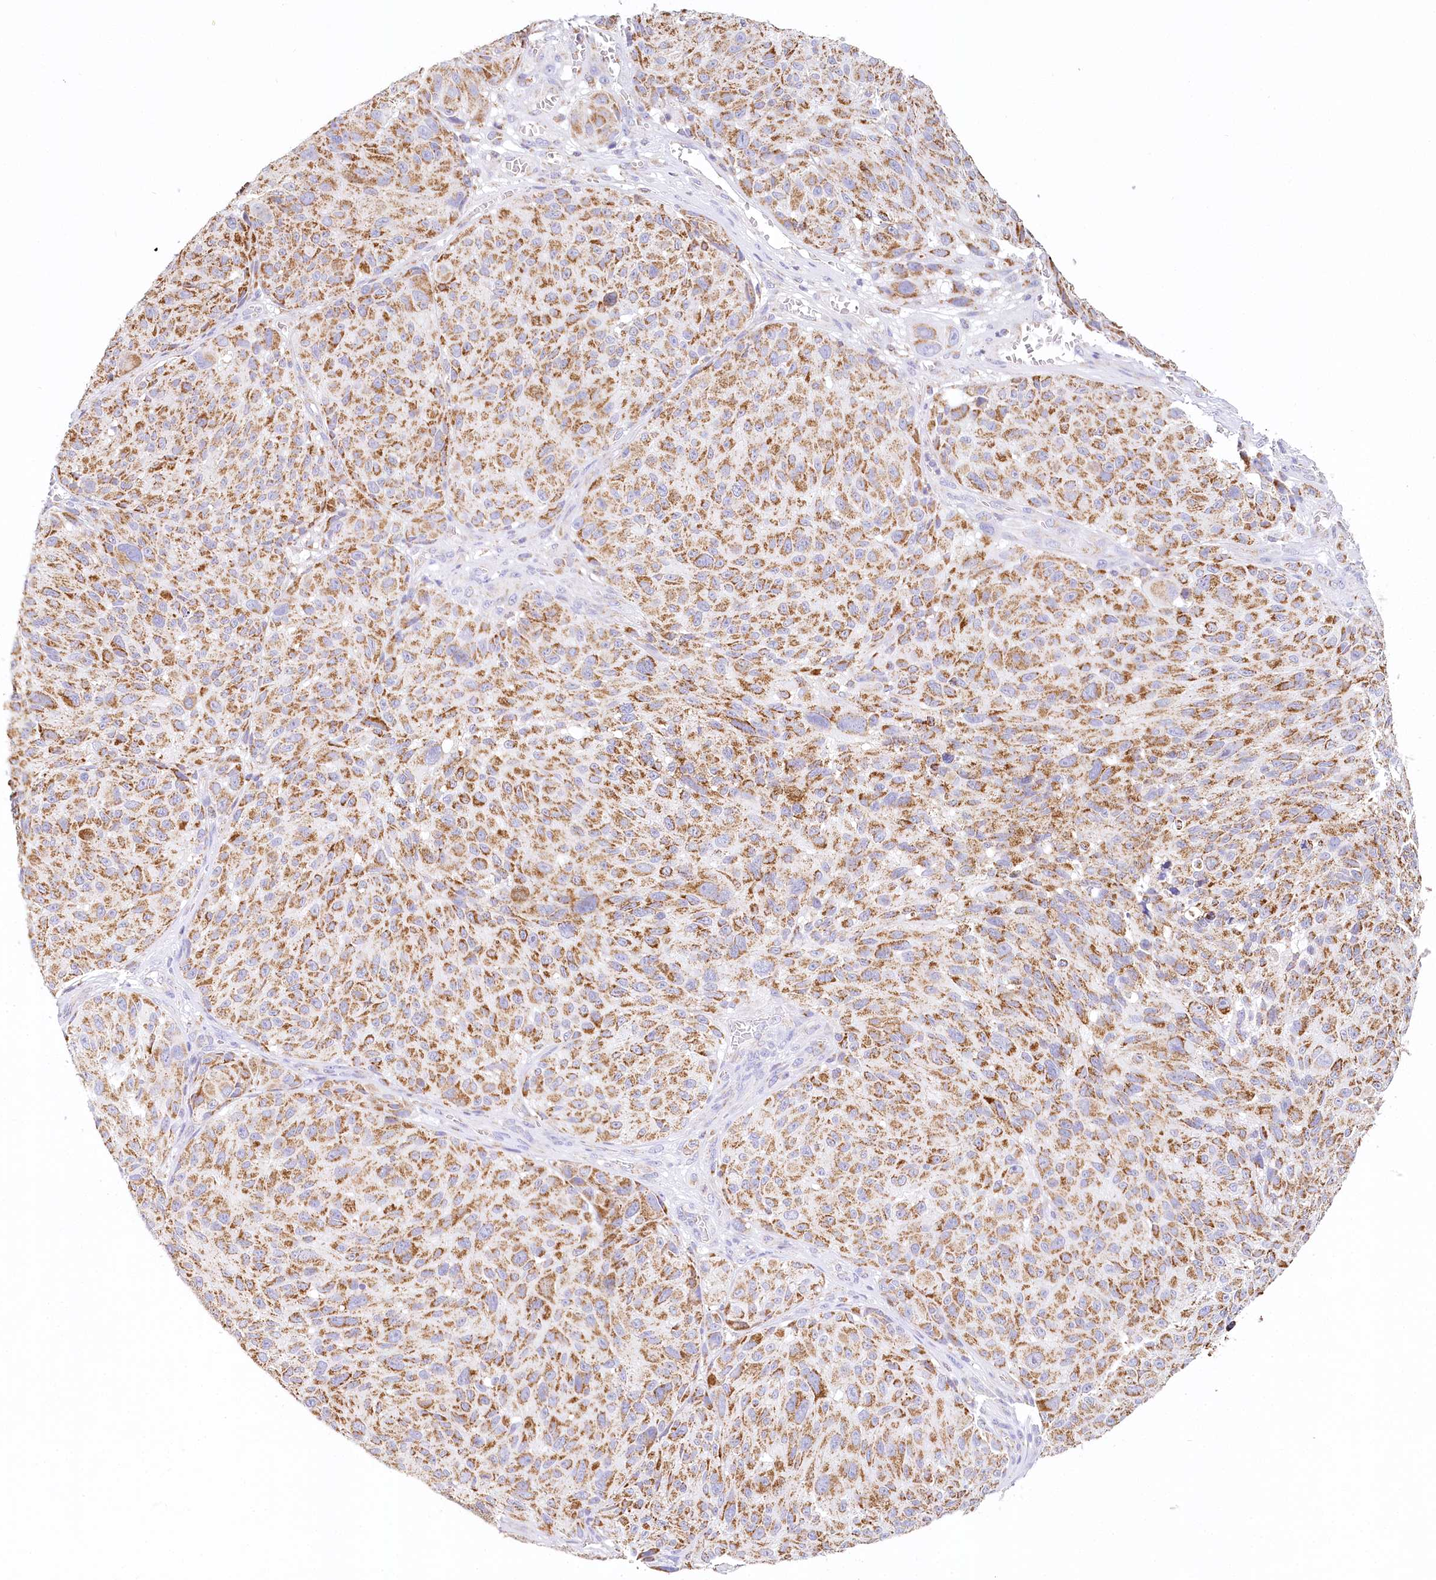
{"staining": {"intensity": "strong", "quantity": ">75%", "location": "cytoplasmic/membranous"}, "tissue": "melanoma", "cell_type": "Tumor cells", "image_type": "cancer", "snomed": [{"axis": "morphology", "description": "Malignant melanoma, NOS"}, {"axis": "topography", "description": "Skin"}], "caption": "A micrograph of malignant melanoma stained for a protein demonstrates strong cytoplasmic/membranous brown staining in tumor cells.", "gene": "LSS", "patient": {"sex": "male", "age": 83}}